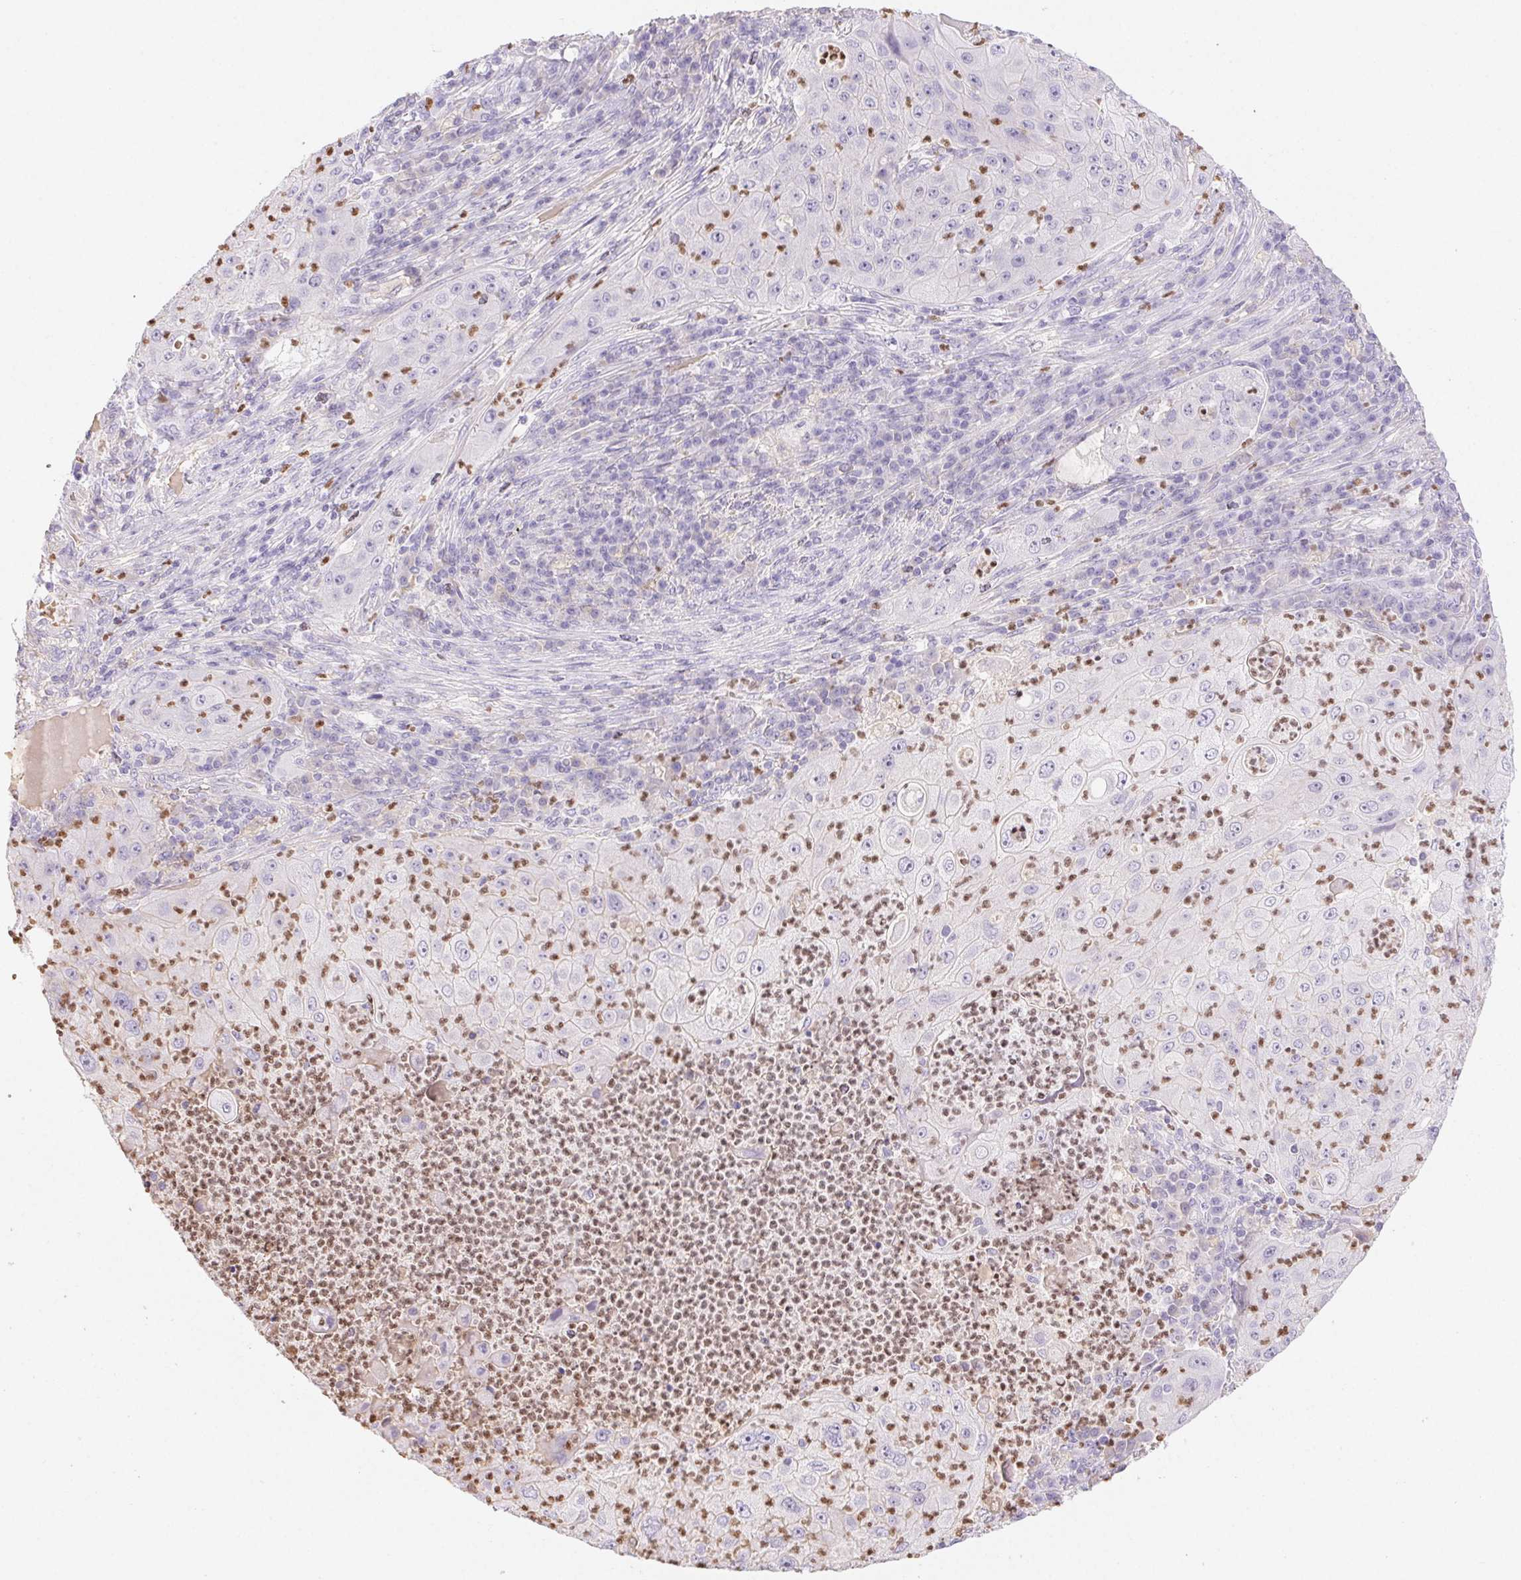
{"staining": {"intensity": "negative", "quantity": "none", "location": "none"}, "tissue": "lung cancer", "cell_type": "Tumor cells", "image_type": "cancer", "snomed": [{"axis": "morphology", "description": "Squamous cell carcinoma, NOS"}, {"axis": "topography", "description": "Lung"}], "caption": "DAB (3,3'-diaminobenzidine) immunohistochemical staining of lung cancer (squamous cell carcinoma) exhibits no significant staining in tumor cells.", "gene": "PADI4", "patient": {"sex": "female", "age": 59}}